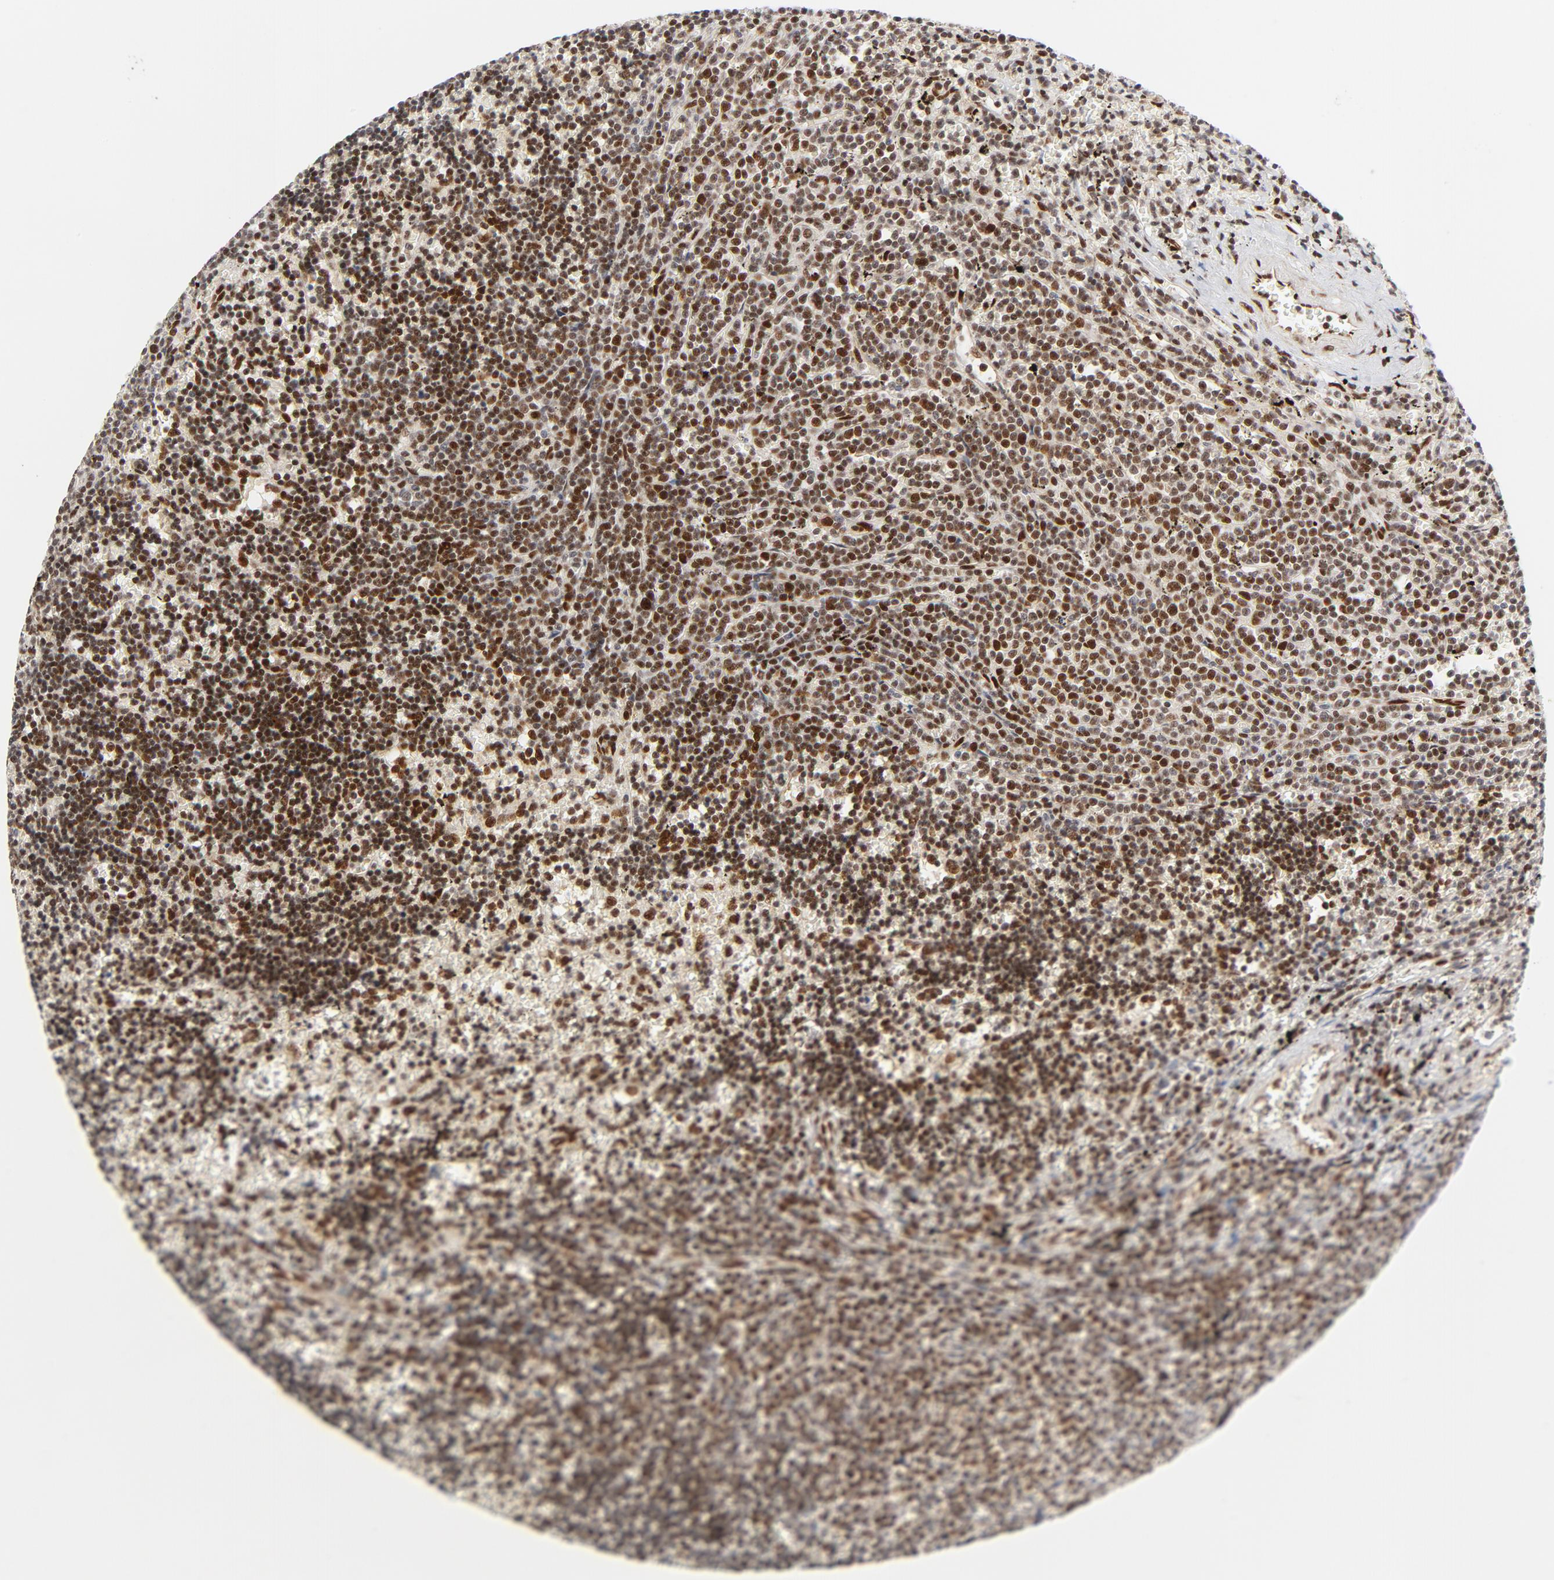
{"staining": {"intensity": "moderate", "quantity": ">75%", "location": "nuclear"}, "tissue": "lymphoma", "cell_type": "Tumor cells", "image_type": "cancer", "snomed": [{"axis": "morphology", "description": "Malignant lymphoma, non-Hodgkin's type, Low grade"}, {"axis": "topography", "description": "Spleen"}], "caption": "A high-resolution histopathology image shows immunohistochemistry staining of malignant lymphoma, non-Hodgkin's type (low-grade), which reveals moderate nuclear positivity in about >75% of tumor cells.", "gene": "MEF2A", "patient": {"sex": "male", "age": 60}}